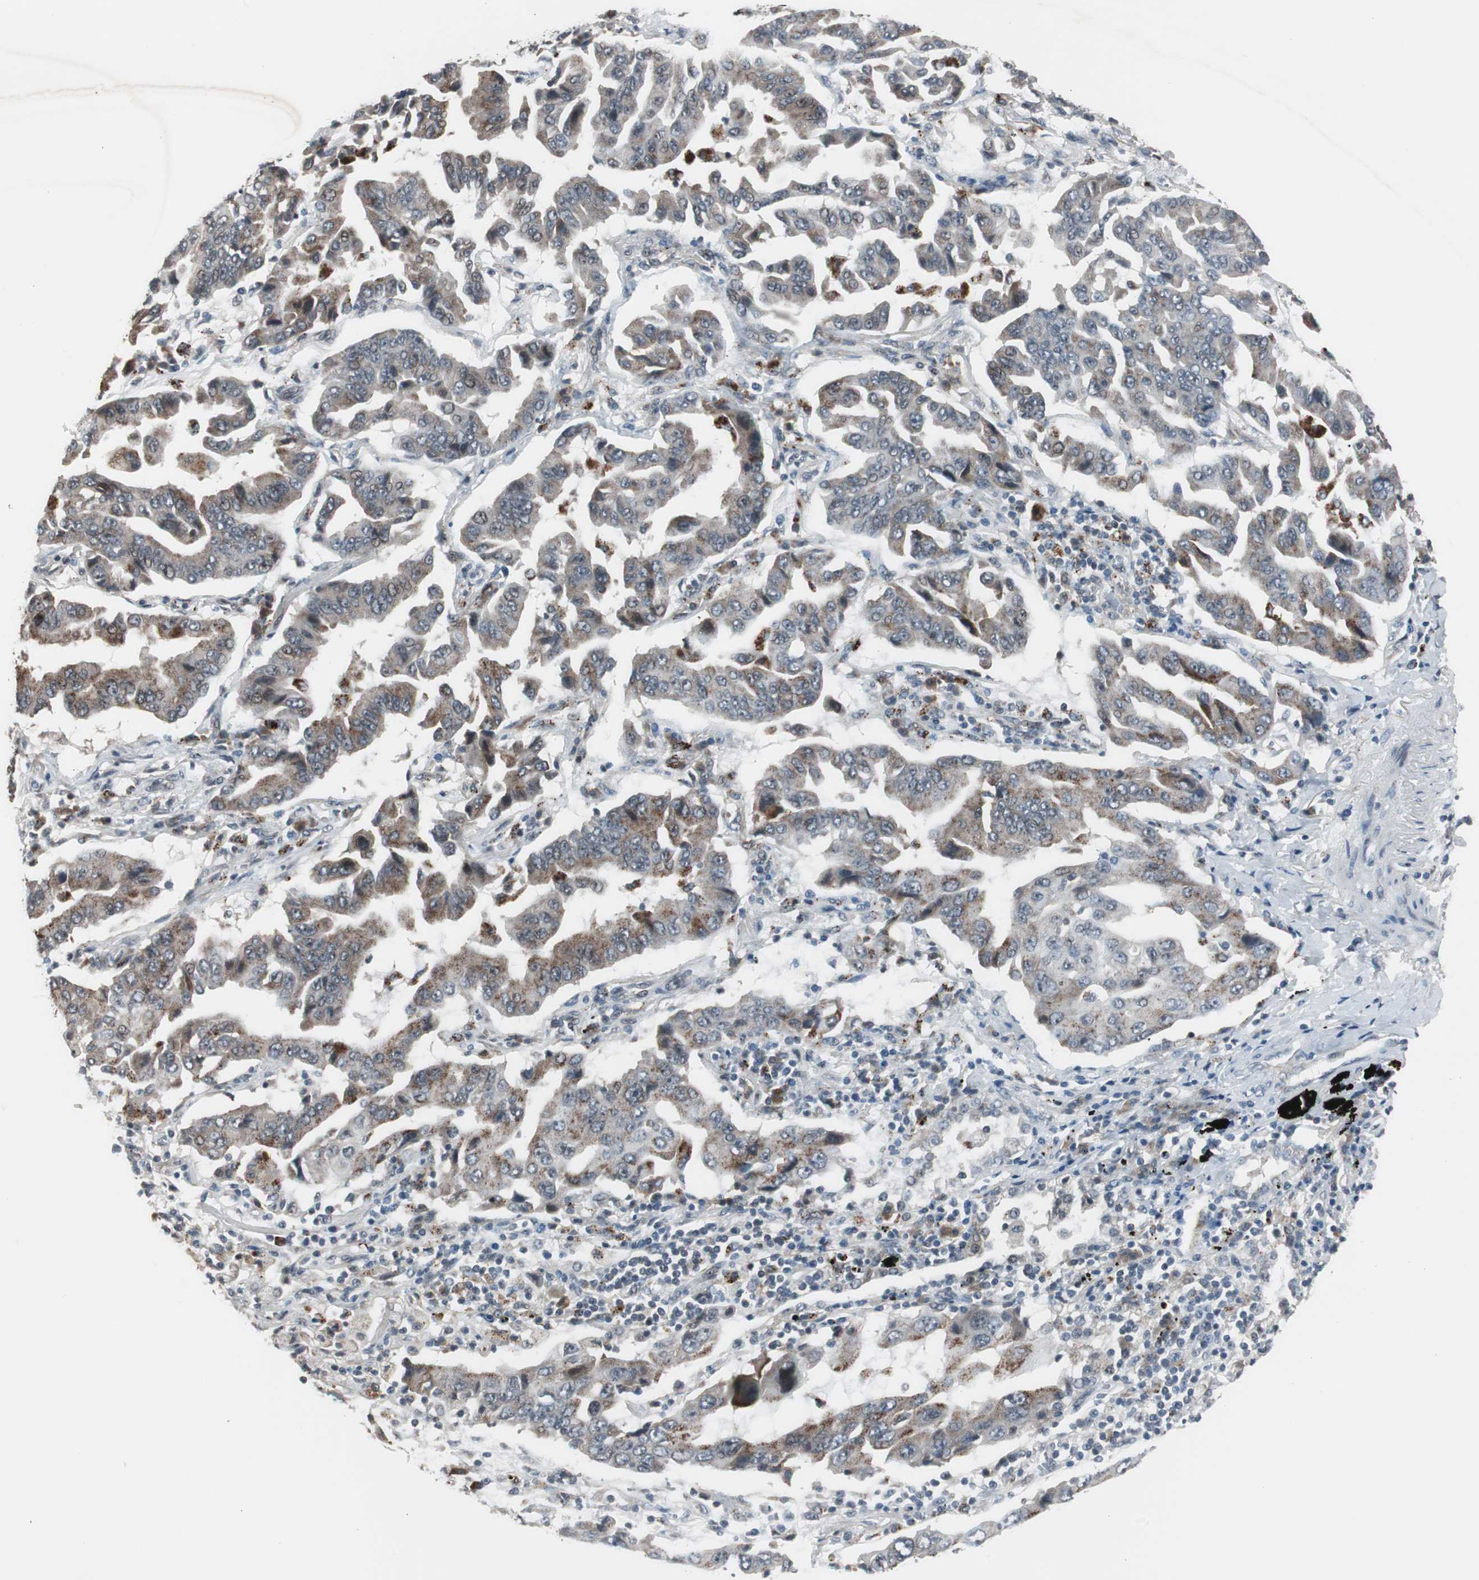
{"staining": {"intensity": "moderate", "quantity": "25%-75%", "location": "cytoplasmic/membranous"}, "tissue": "lung cancer", "cell_type": "Tumor cells", "image_type": "cancer", "snomed": [{"axis": "morphology", "description": "Adenocarcinoma, NOS"}, {"axis": "topography", "description": "Lung"}], "caption": "Adenocarcinoma (lung) was stained to show a protein in brown. There is medium levels of moderate cytoplasmic/membranous positivity in about 25%-75% of tumor cells.", "gene": "BOLA1", "patient": {"sex": "female", "age": 65}}